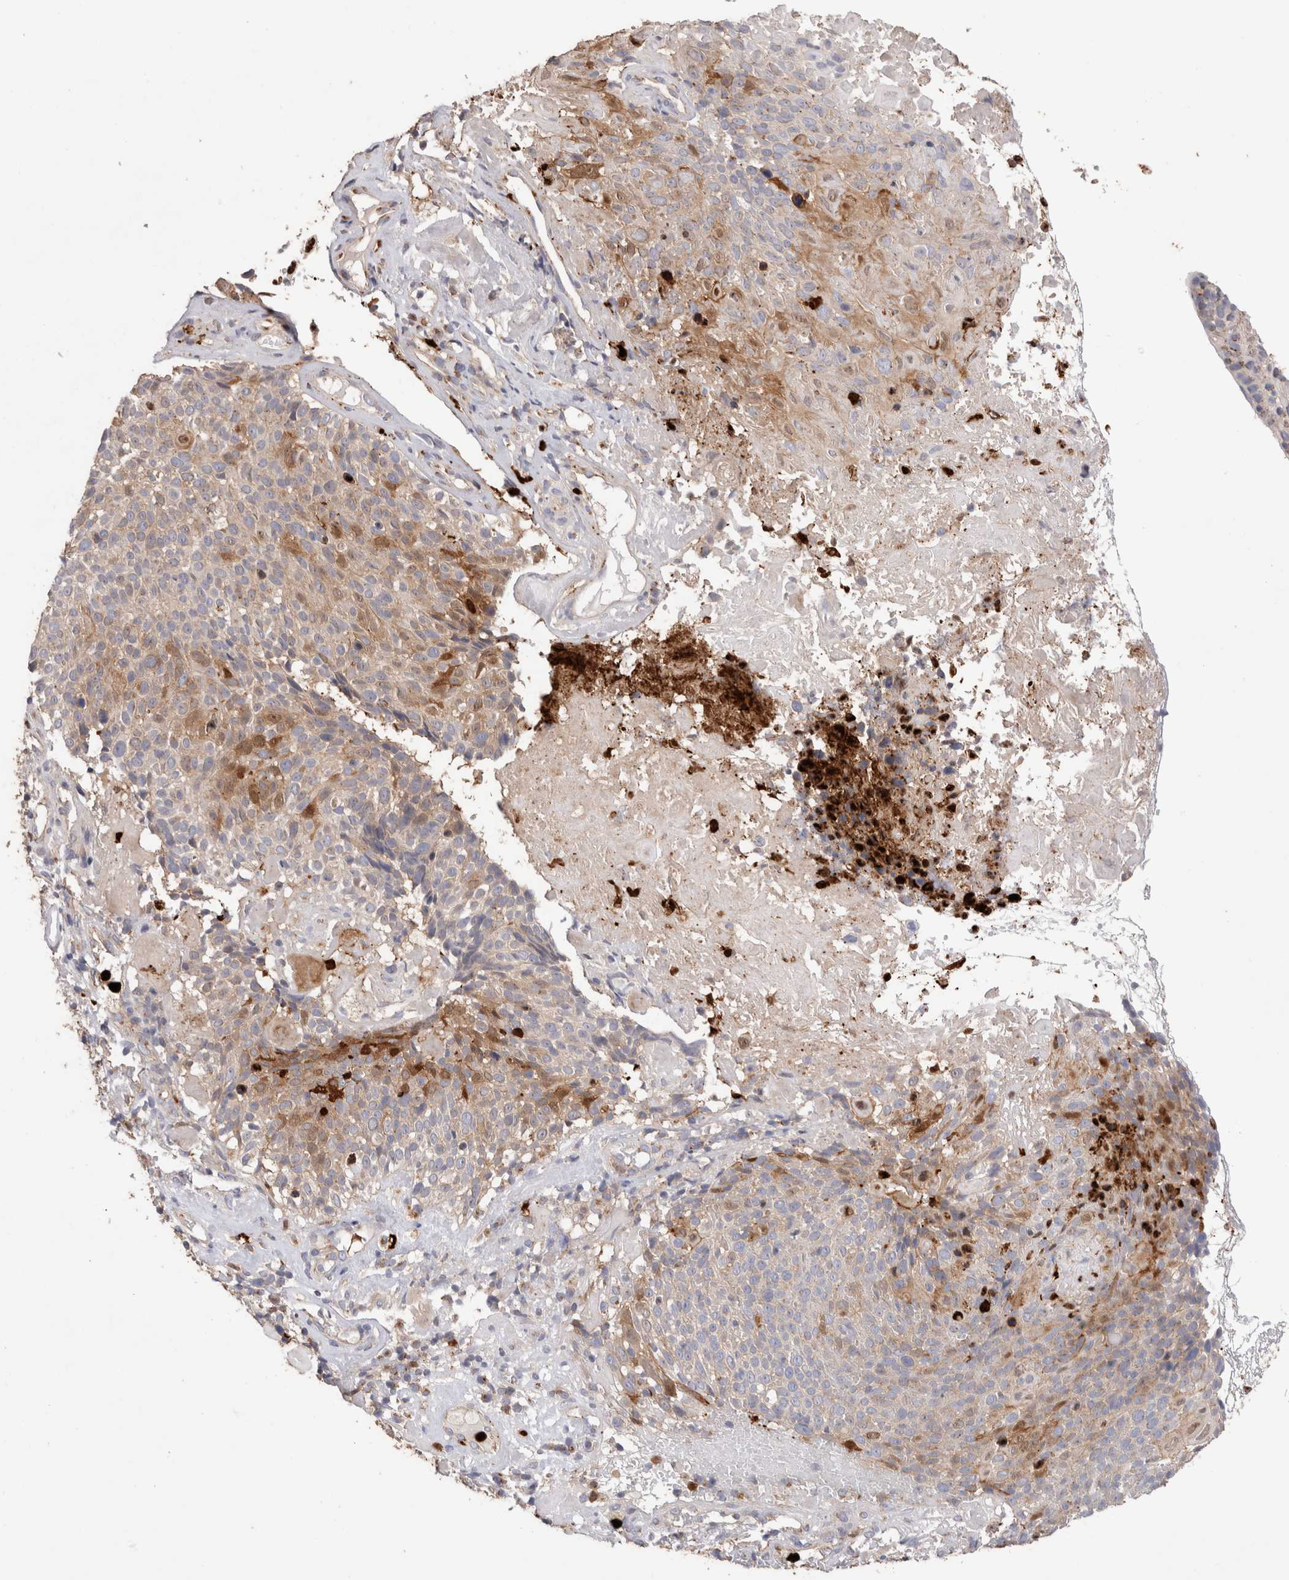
{"staining": {"intensity": "weak", "quantity": "<25%", "location": "cytoplasmic/membranous"}, "tissue": "cervical cancer", "cell_type": "Tumor cells", "image_type": "cancer", "snomed": [{"axis": "morphology", "description": "Squamous cell carcinoma, NOS"}, {"axis": "topography", "description": "Cervix"}], "caption": "Squamous cell carcinoma (cervical) was stained to show a protein in brown. There is no significant positivity in tumor cells. (Brightfield microscopy of DAB immunohistochemistry (IHC) at high magnification).", "gene": "NXT2", "patient": {"sex": "female", "age": 74}}